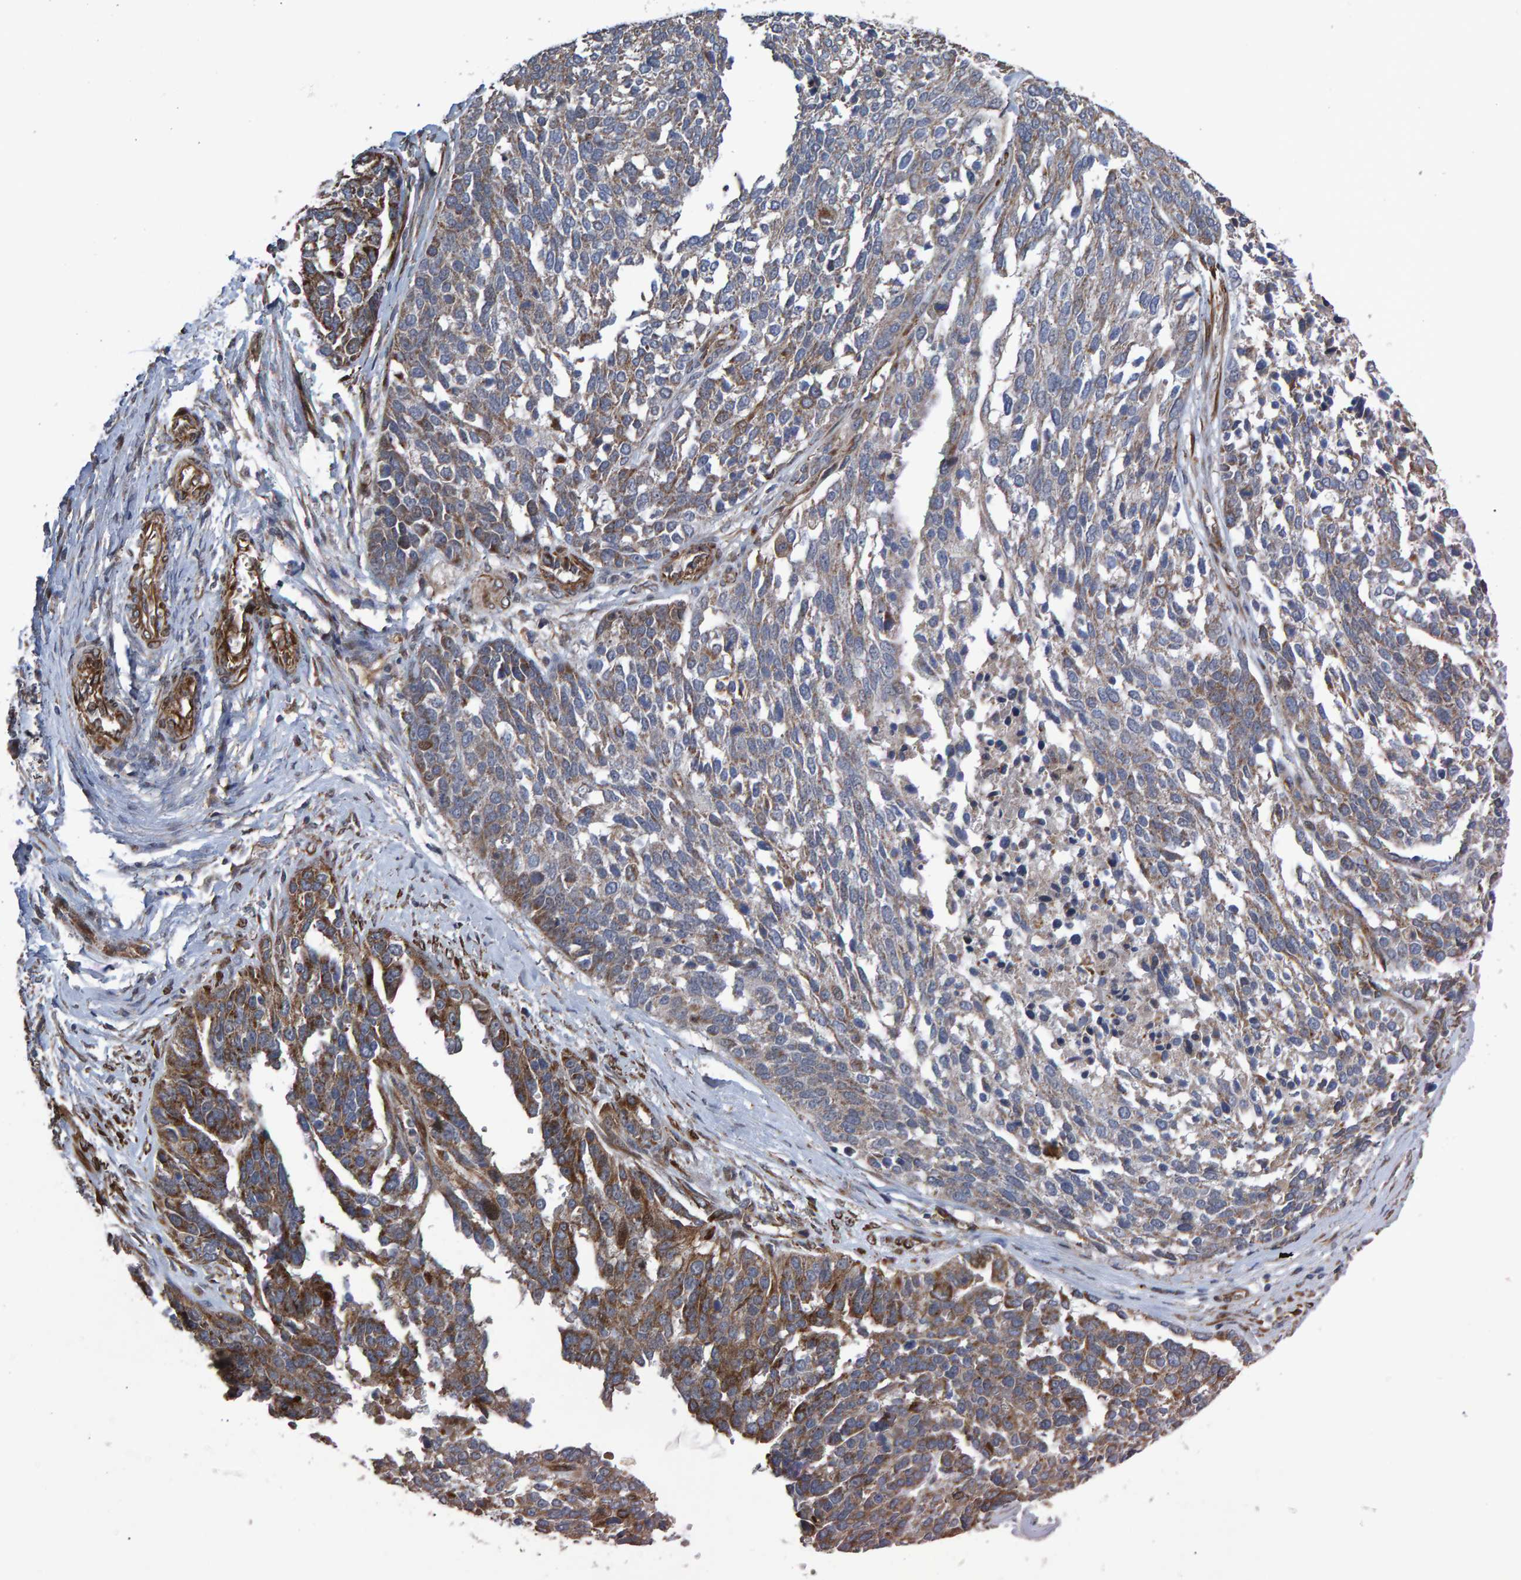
{"staining": {"intensity": "moderate", "quantity": "25%-75%", "location": "cytoplasmic/membranous"}, "tissue": "ovarian cancer", "cell_type": "Tumor cells", "image_type": "cancer", "snomed": [{"axis": "morphology", "description": "Cystadenocarcinoma, serous, NOS"}, {"axis": "topography", "description": "Ovary"}], "caption": "Immunohistochemical staining of ovarian cancer (serous cystadenocarcinoma) exhibits medium levels of moderate cytoplasmic/membranous staining in about 25%-75% of tumor cells. (DAB = brown stain, brightfield microscopy at high magnification).", "gene": "SLIT2", "patient": {"sex": "female", "age": 44}}